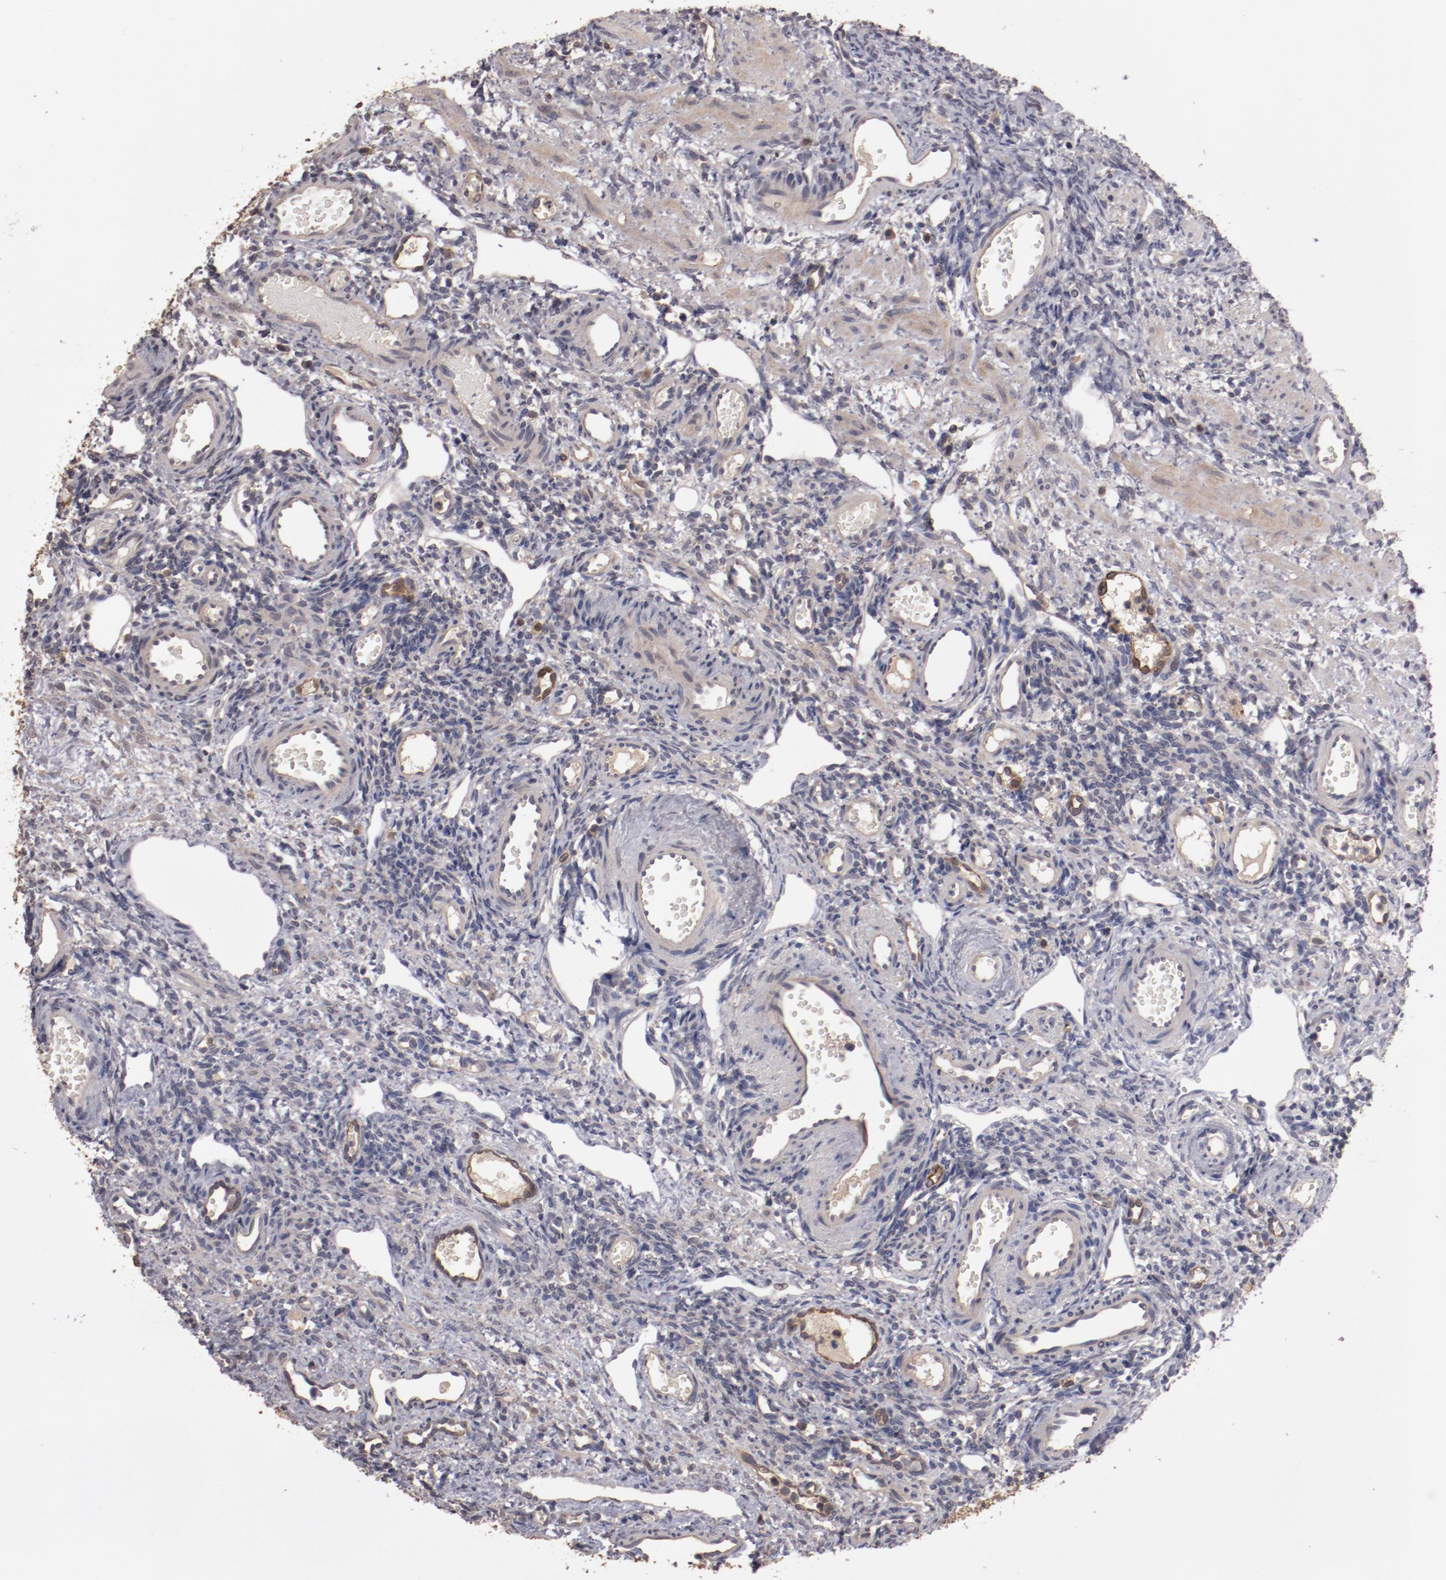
{"staining": {"intensity": "weak", "quantity": ">75%", "location": "cytoplasmic/membranous"}, "tissue": "ovary", "cell_type": "Follicle cells", "image_type": "normal", "snomed": [{"axis": "morphology", "description": "Normal tissue, NOS"}, {"axis": "topography", "description": "Ovary"}], "caption": "The image demonstrates a brown stain indicating the presence of a protein in the cytoplasmic/membranous of follicle cells in ovary. Immunohistochemistry (ihc) stains the protein of interest in brown and the nuclei are stained blue.", "gene": "LRRC75B", "patient": {"sex": "female", "age": 33}}